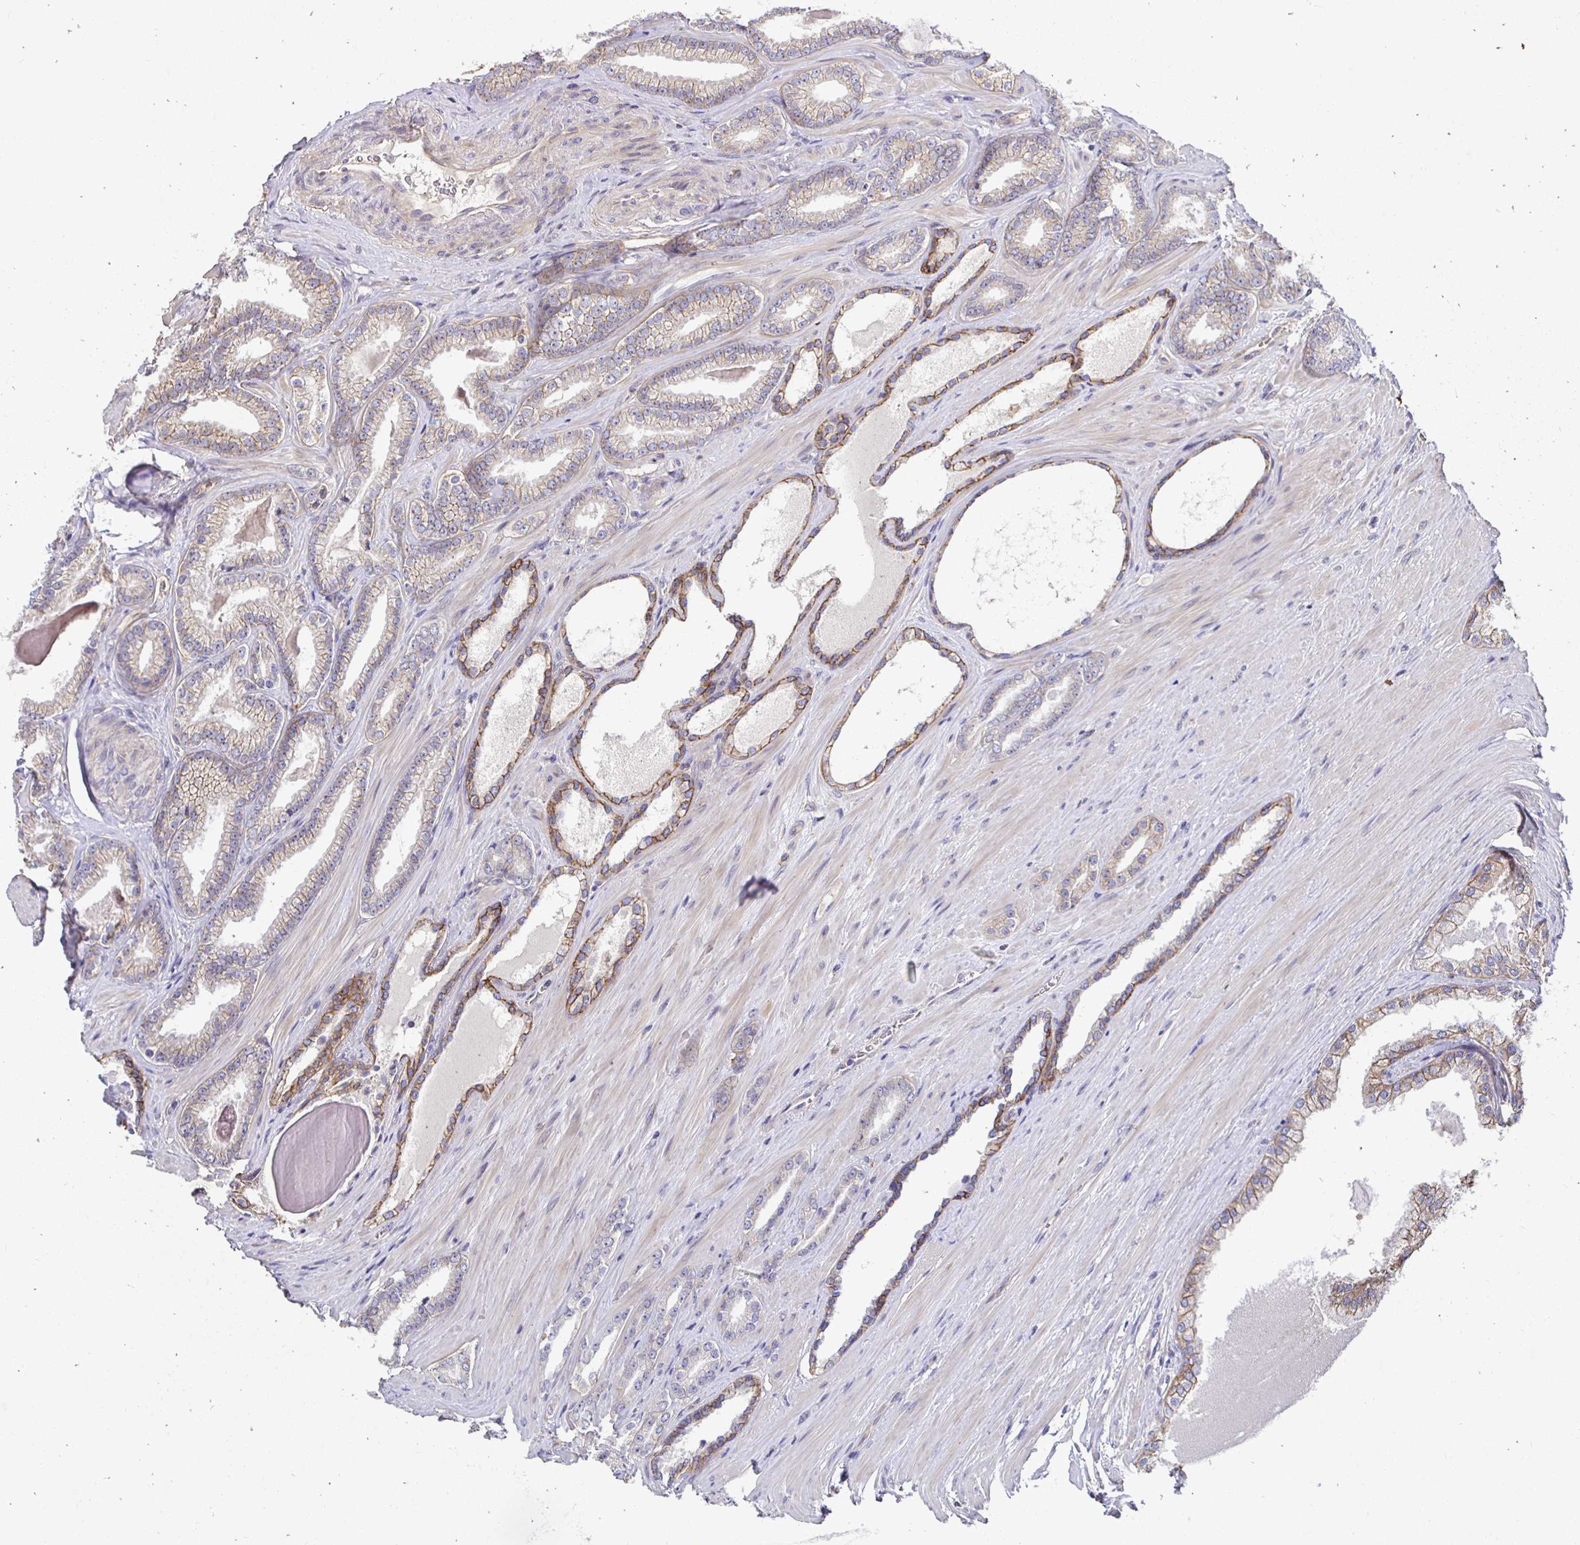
{"staining": {"intensity": "moderate", "quantity": "25%-75%", "location": "cytoplasmic/membranous"}, "tissue": "prostate cancer", "cell_type": "Tumor cells", "image_type": "cancer", "snomed": [{"axis": "morphology", "description": "Adenocarcinoma, Low grade"}, {"axis": "topography", "description": "Prostate"}], "caption": "A micrograph showing moderate cytoplasmic/membranous staining in approximately 25%-75% of tumor cells in prostate low-grade adenocarcinoma, as visualized by brown immunohistochemical staining.", "gene": "SLC9A1", "patient": {"sex": "male", "age": 61}}